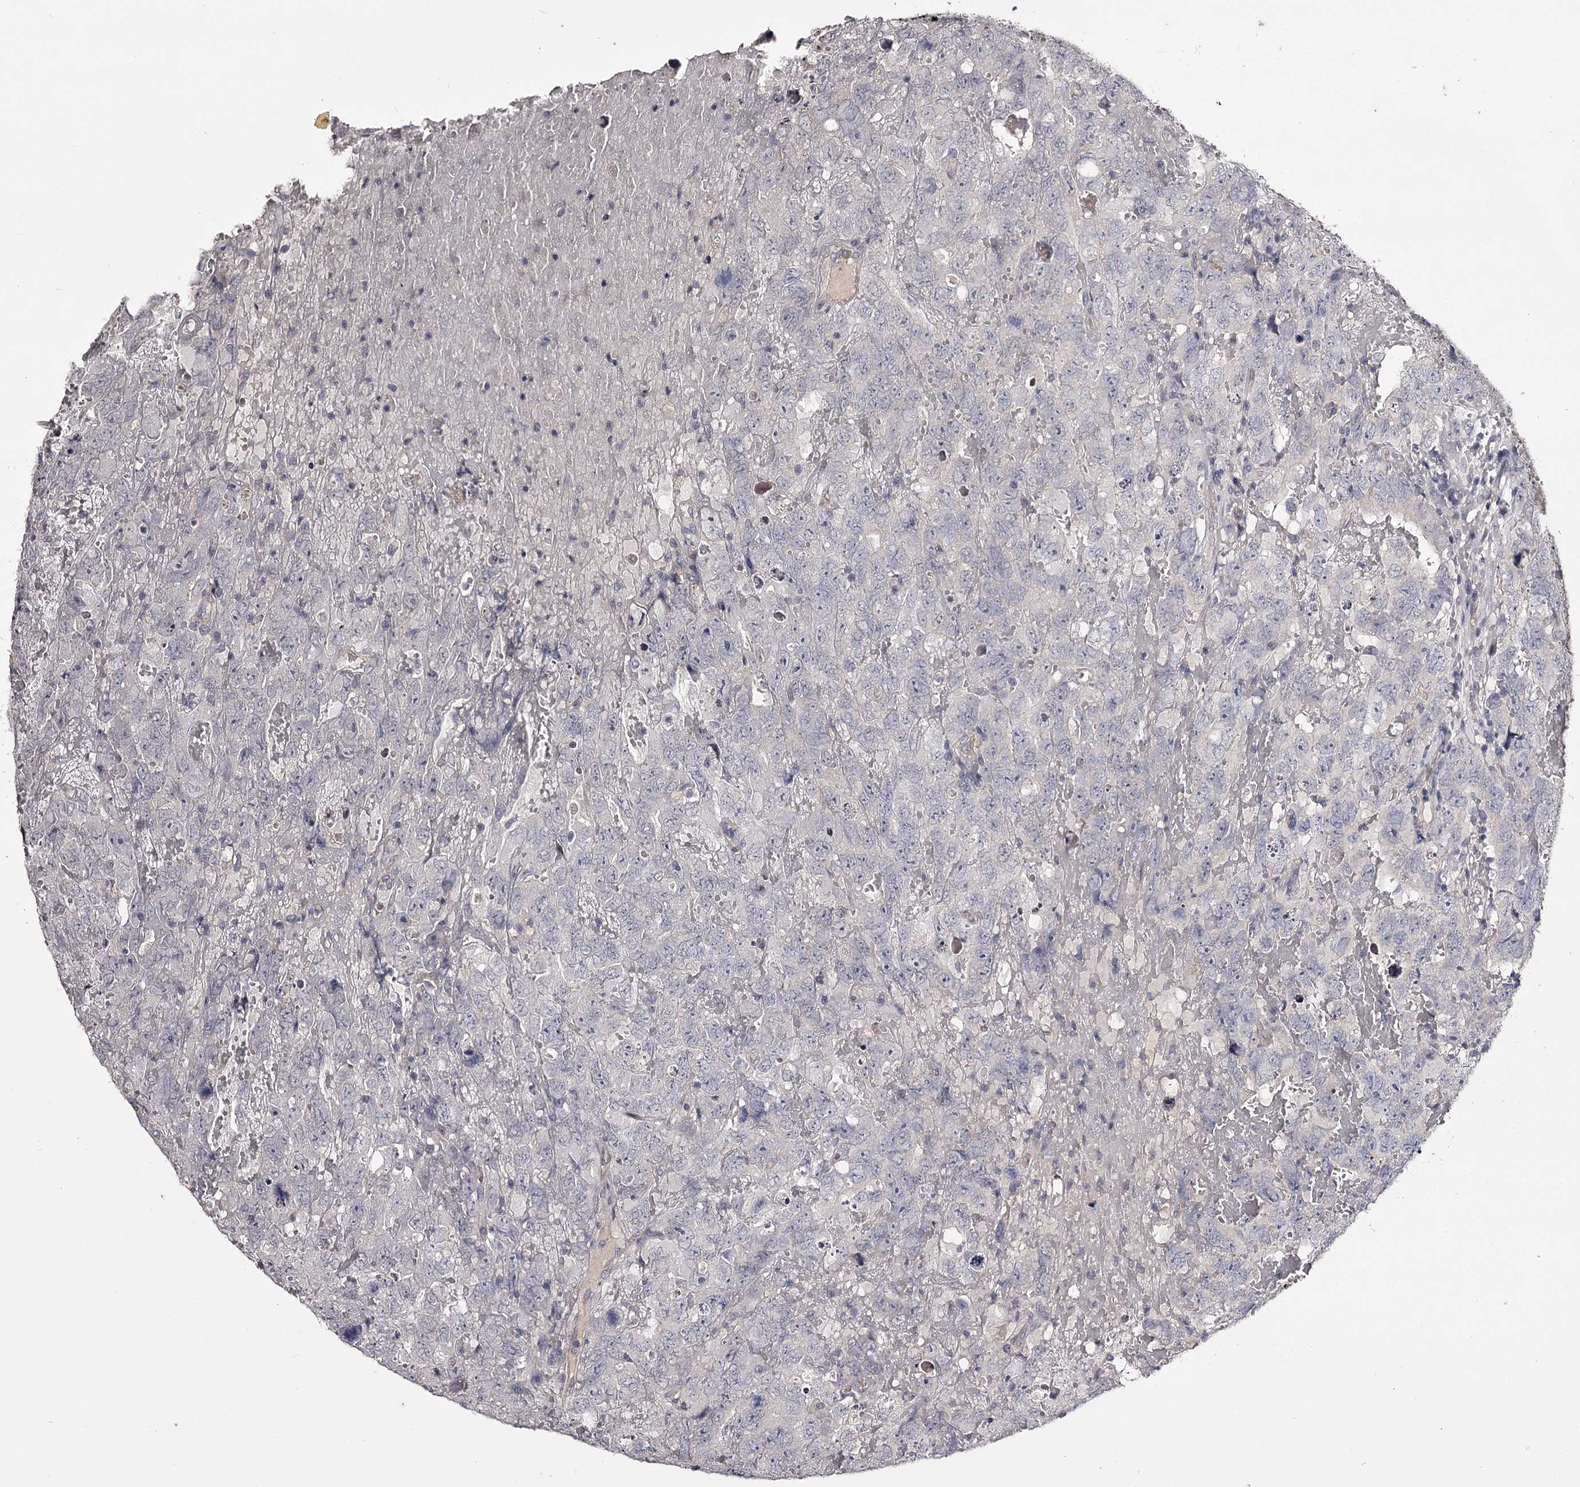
{"staining": {"intensity": "negative", "quantity": "none", "location": "none"}, "tissue": "testis cancer", "cell_type": "Tumor cells", "image_type": "cancer", "snomed": [{"axis": "morphology", "description": "Carcinoma, Embryonal, NOS"}, {"axis": "topography", "description": "Testis"}], "caption": "IHC micrograph of human embryonal carcinoma (testis) stained for a protein (brown), which displays no positivity in tumor cells.", "gene": "PRM2", "patient": {"sex": "male", "age": 45}}